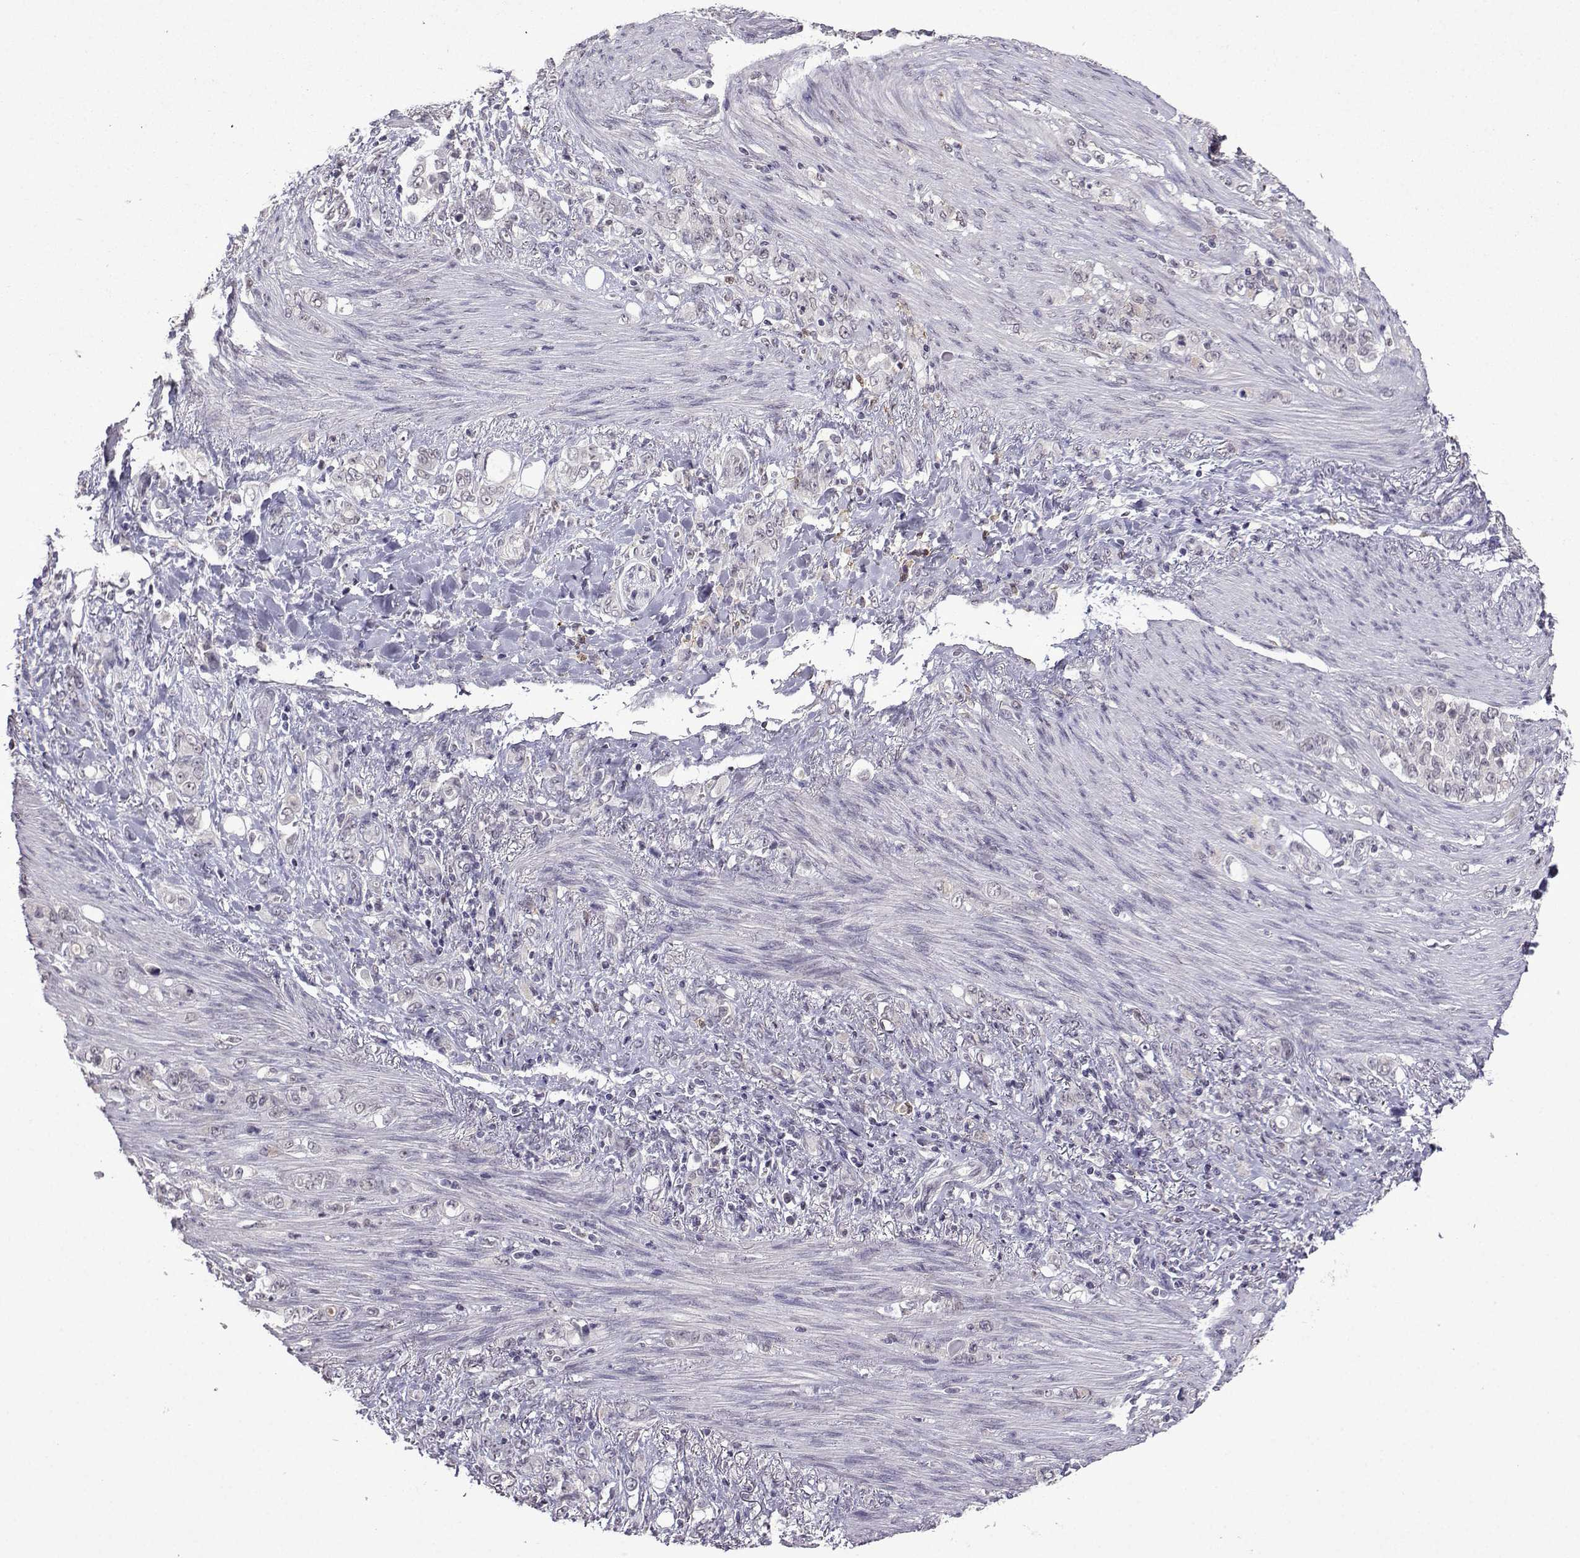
{"staining": {"intensity": "negative", "quantity": "none", "location": "none"}, "tissue": "stomach cancer", "cell_type": "Tumor cells", "image_type": "cancer", "snomed": [{"axis": "morphology", "description": "Adenocarcinoma, NOS"}, {"axis": "topography", "description": "Stomach"}], "caption": "Histopathology image shows no significant protein positivity in tumor cells of stomach cancer (adenocarcinoma).", "gene": "CCL28", "patient": {"sex": "female", "age": 79}}